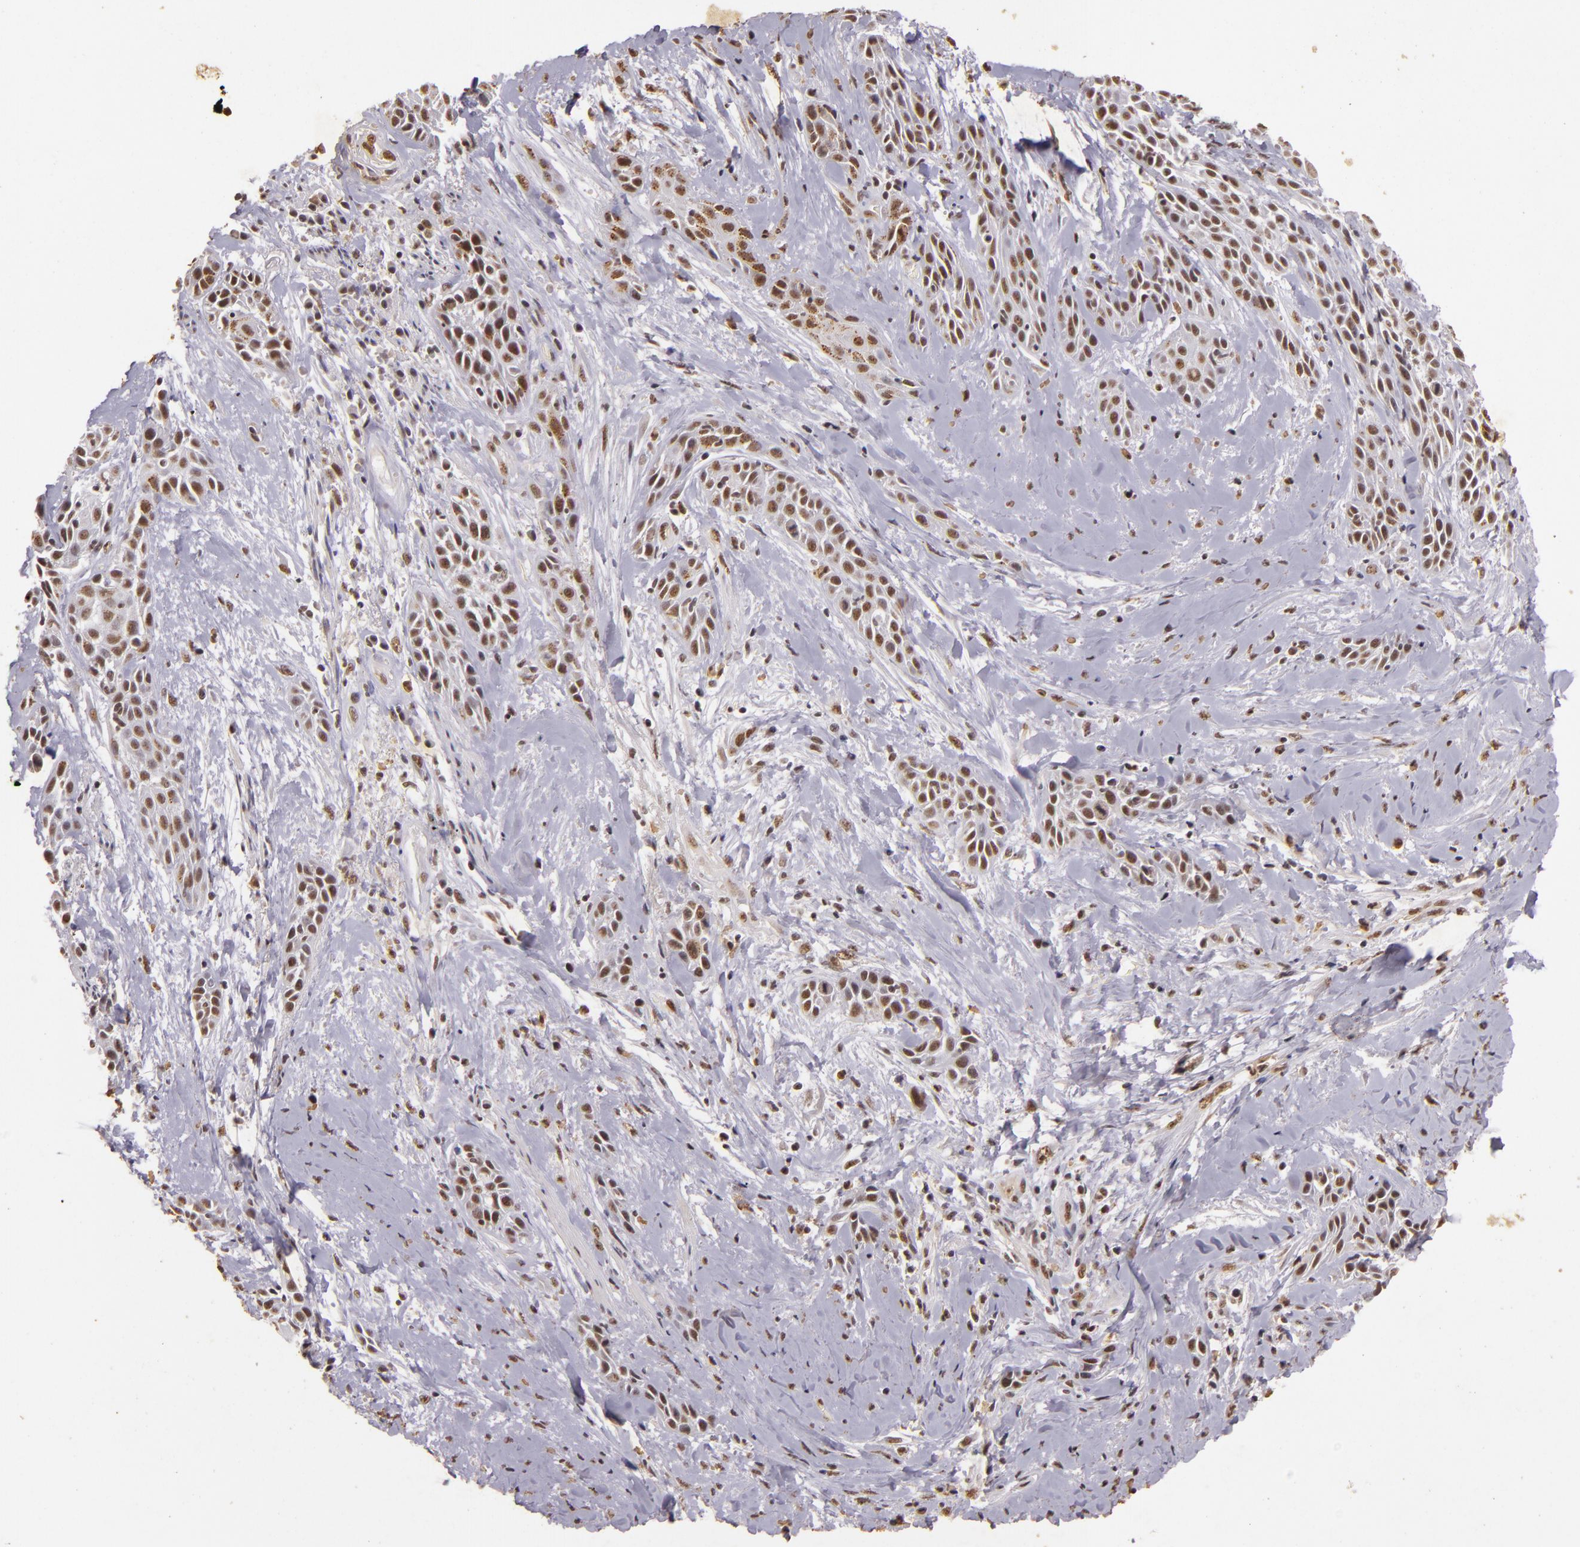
{"staining": {"intensity": "weak", "quantity": ">75%", "location": "nuclear"}, "tissue": "skin cancer", "cell_type": "Tumor cells", "image_type": "cancer", "snomed": [{"axis": "morphology", "description": "Squamous cell carcinoma, NOS"}, {"axis": "topography", "description": "Skin"}, {"axis": "topography", "description": "Anal"}], "caption": "Protein expression analysis of squamous cell carcinoma (skin) shows weak nuclear expression in about >75% of tumor cells. (DAB (3,3'-diaminobenzidine) IHC with brightfield microscopy, high magnification).", "gene": "CBX3", "patient": {"sex": "male", "age": 64}}